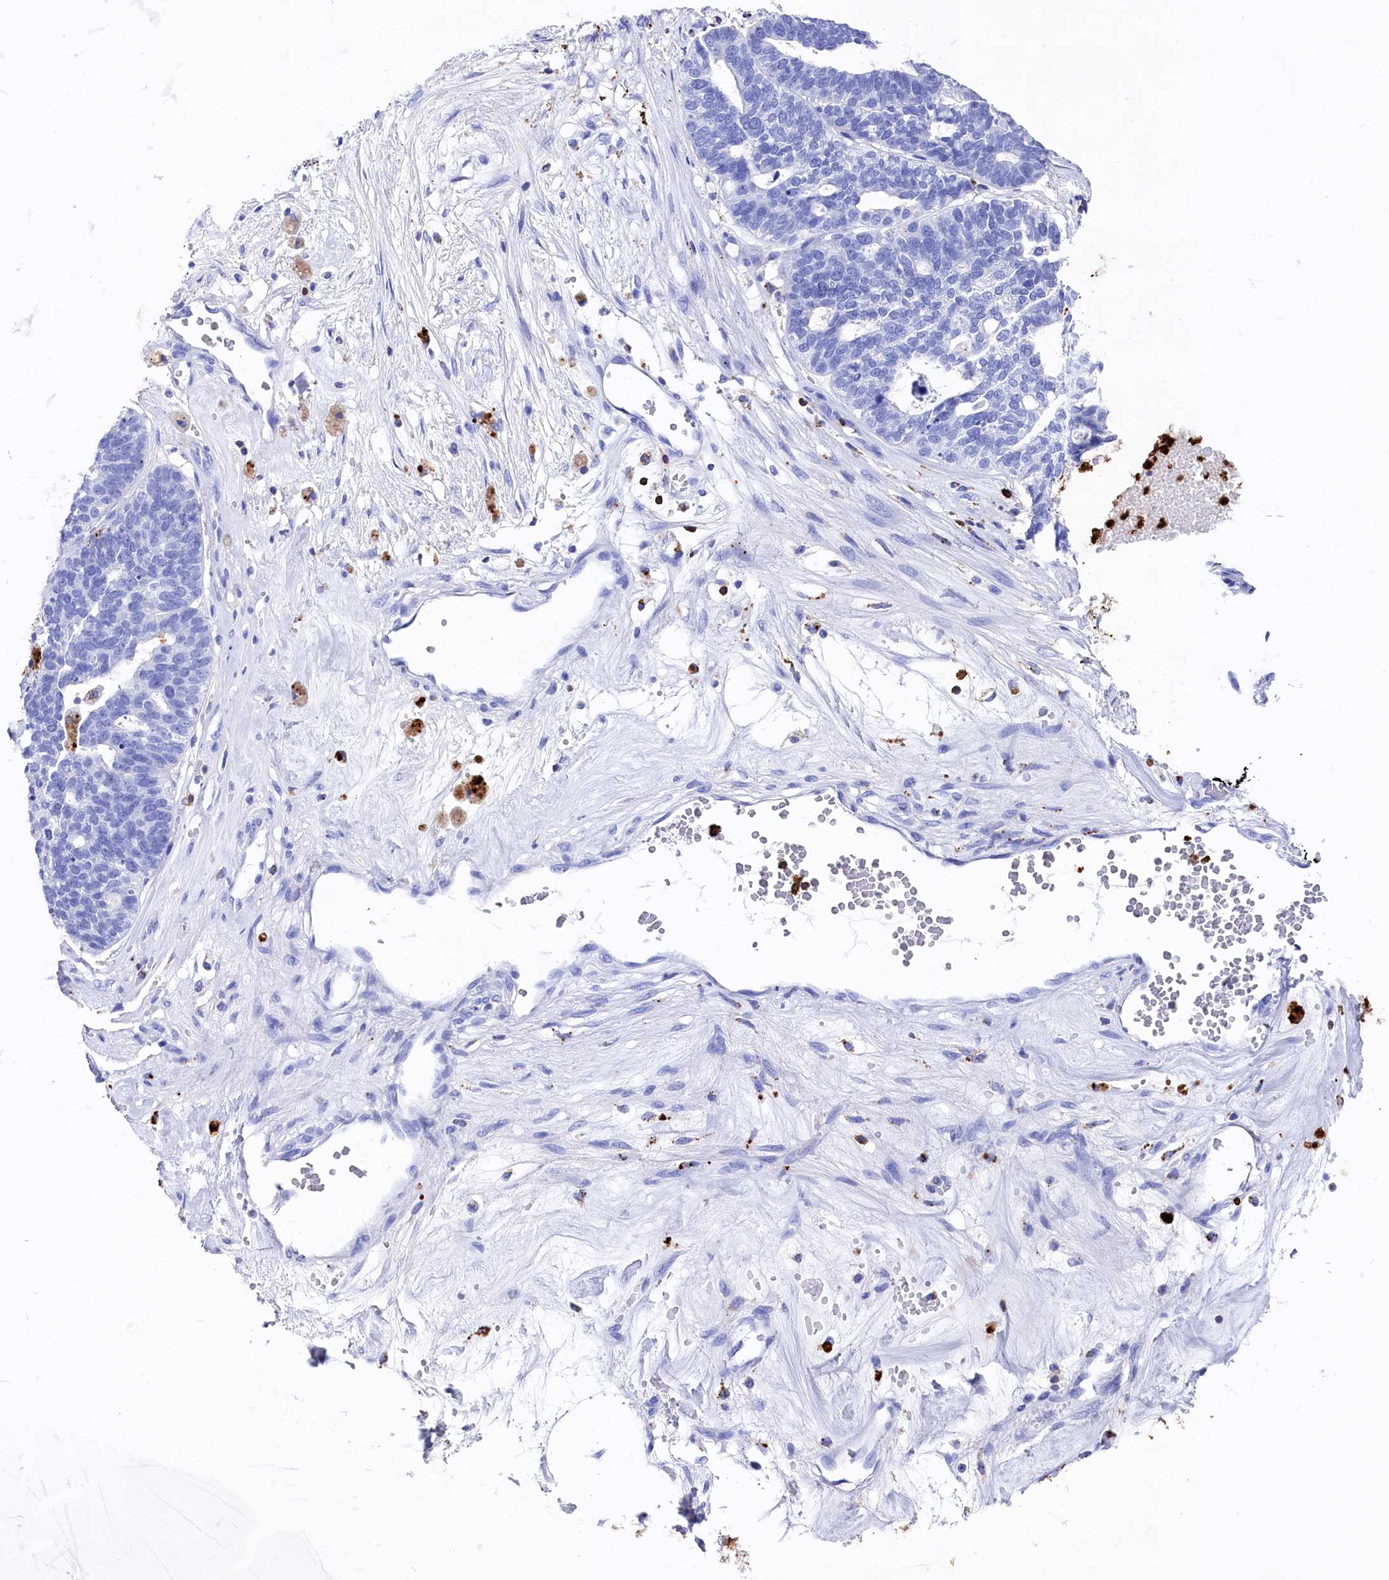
{"staining": {"intensity": "negative", "quantity": "none", "location": "none"}, "tissue": "ovarian cancer", "cell_type": "Tumor cells", "image_type": "cancer", "snomed": [{"axis": "morphology", "description": "Cystadenocarcinoma, serous, NOS"}, {"axis": "topography", "description": "Ovary"}], "caption": "Image shows no protein expression in tumor cells of ovarian cancer (serous cystadenocarcinoma) tissue.", "gene": "PLAC8", "patient": {"sex": "female", "age": 59}}